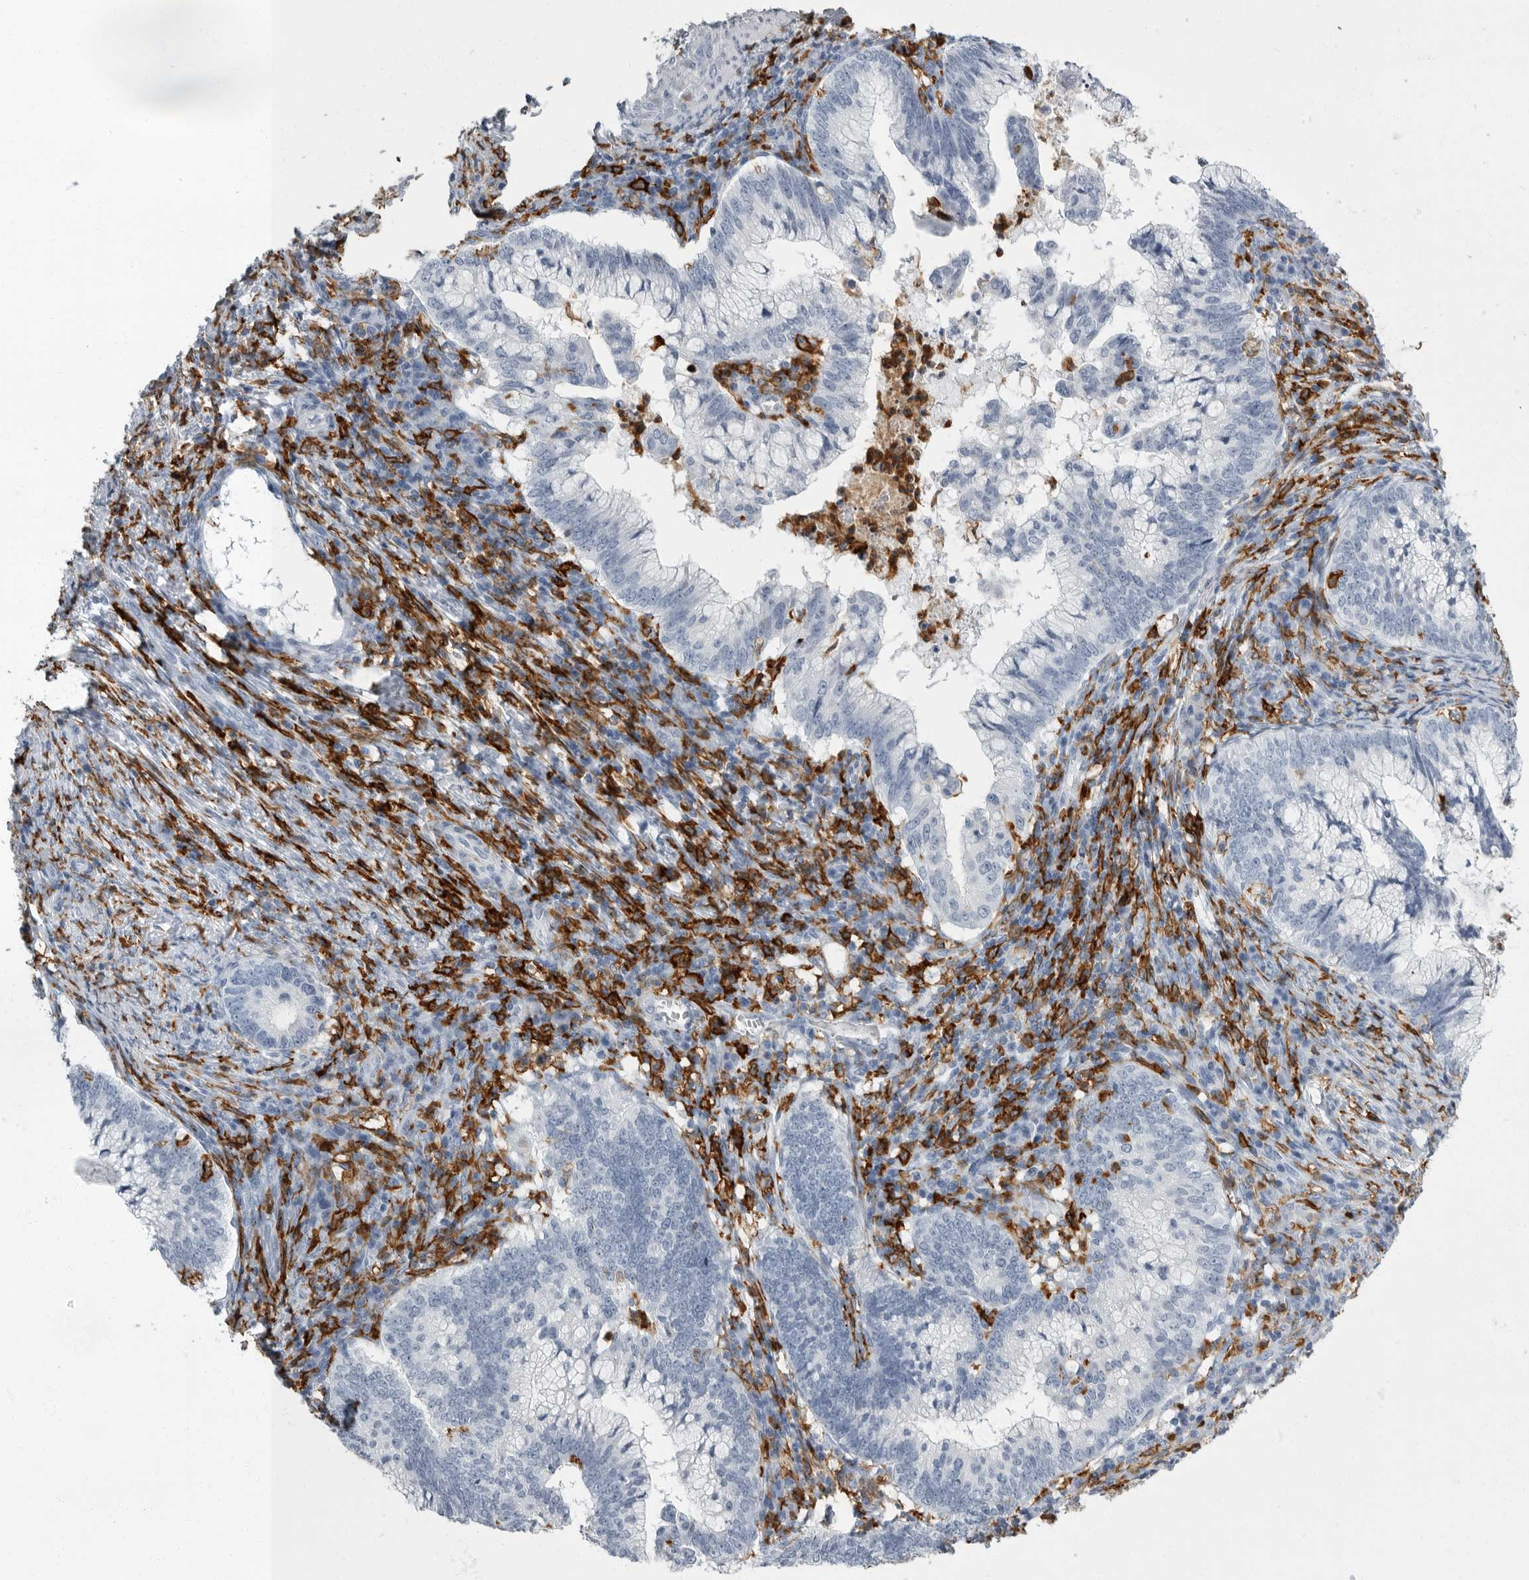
{"staining": {"intensity": "negative", "quantity": "none", "location": "none"}, "tissue": "cervical cancer", "cell_type": "Tumor cells", "image_type": "cancer", "snomed": [{"axis": "morphology", "description": "Adenocarcinoma, NOS"}, {"axis": "topography", "description": "Cervix"}], "caption": "A micrograph of cervical cancer stained for a protein reveals no brown staining in tumor cells.", "gene": "FCER1G", "patient": {"sex": "female", "age": 36}}